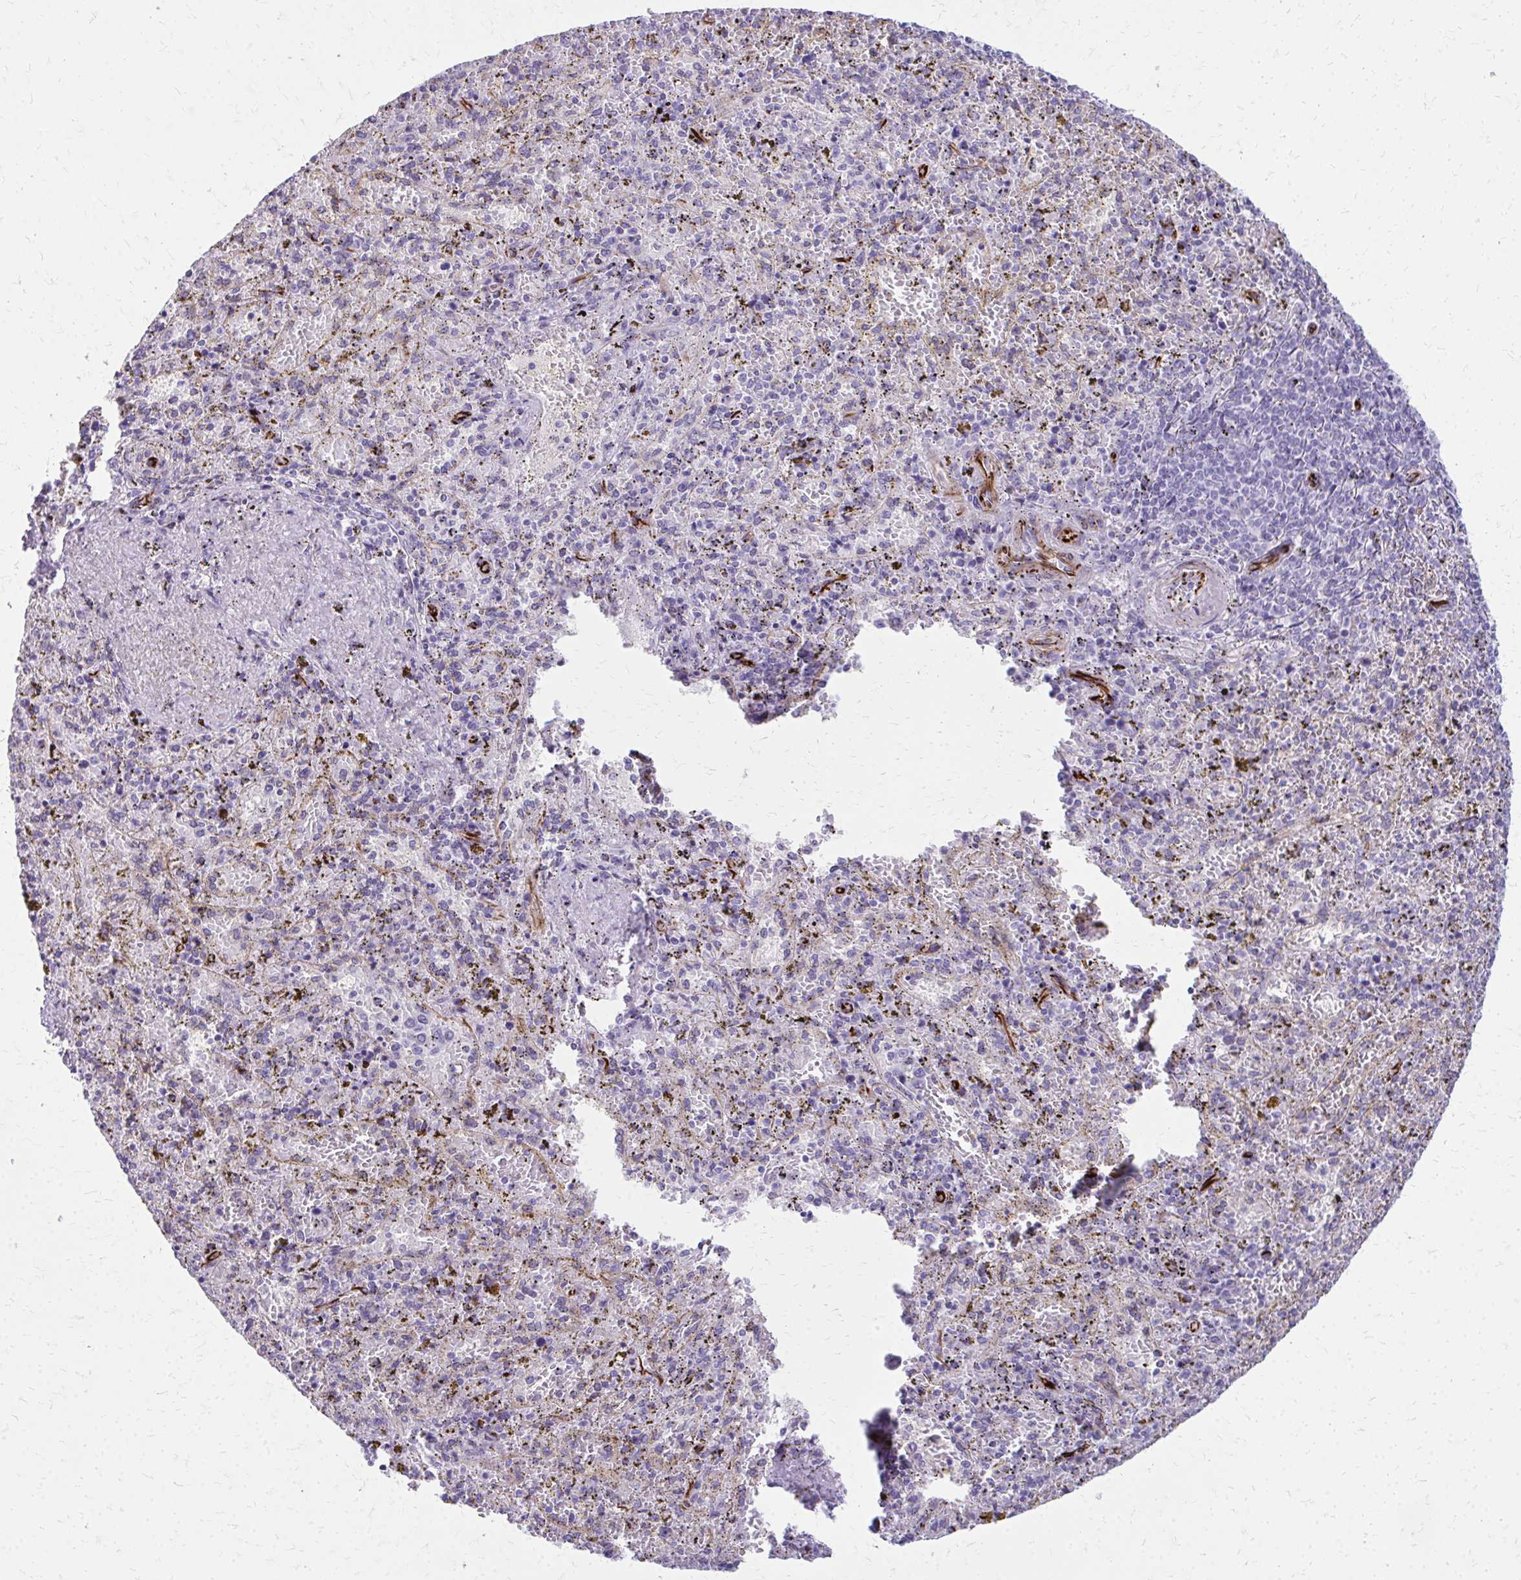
{"staining": {"intensity": "negative", "quantity": "none", "location": "none"}, "tissue": "spleen", "cell_type": "Cells in red pulp", "image_type": "normal", "snomed": [{"axis": "morphology", "description": "Normal tissue, NOS"}, {"axis": "topography", "description": "Spleen"}], "caption": "DAB (3,3'-diaminobenzidine) immunohistochemical staining of unremarkable human spleen shows no significant positivity in cells in red pulp. (DAB immunohistochemistry, high magnification).", "gene": "TRIM6", "patient": {"sex": "female", "age": 50}}